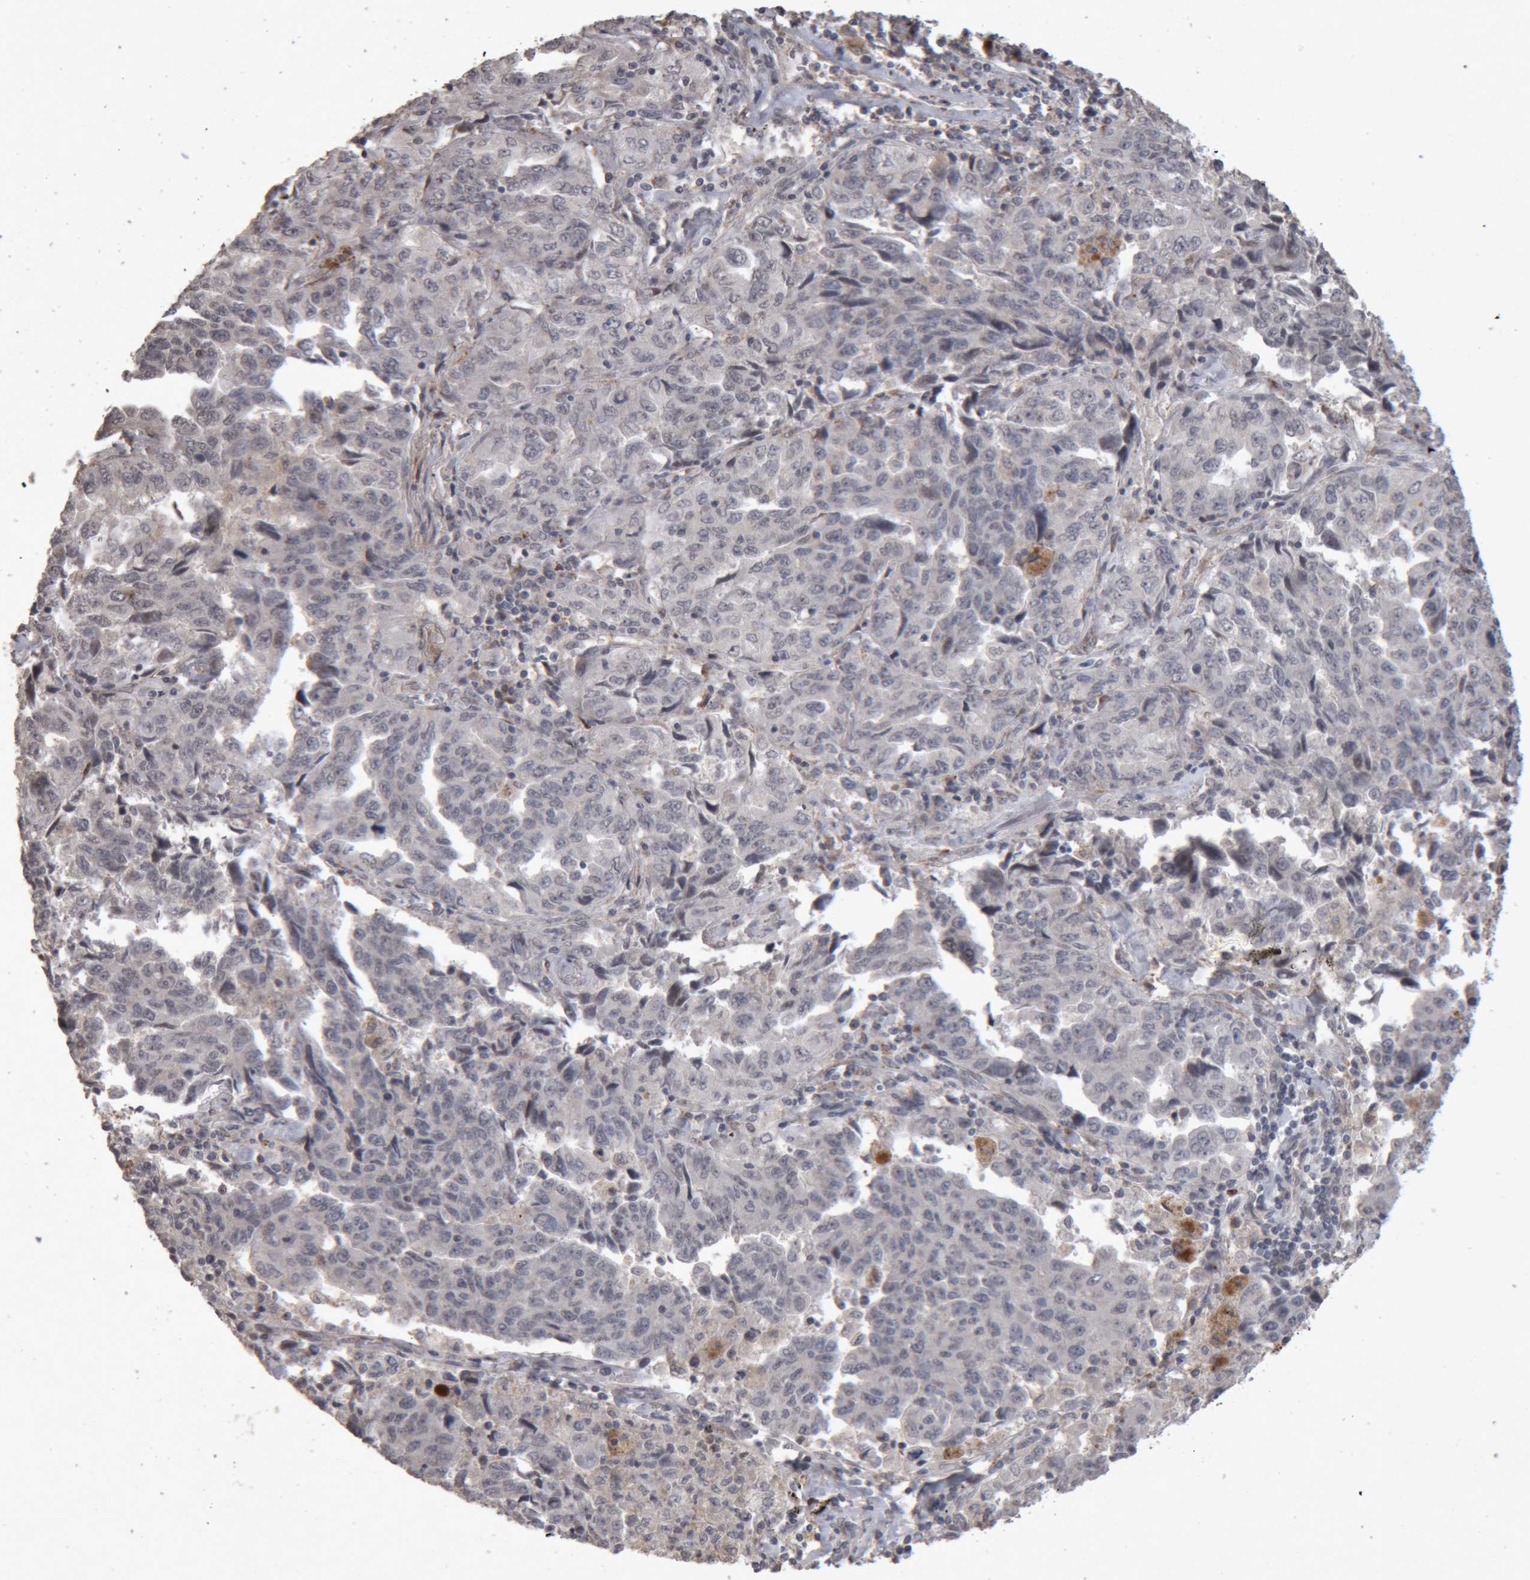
{"staining": {"intensity": "negative", "quantity": "none", "location": "none"}, "tissue": "lung cancer", "cell_type": "Tumor cells", "image_type": "cancer", "snomed": [{"axis": "morphology", "description": "Adenocarcinoma, NOS"}, {"axis": "topography", "description": "Lung"}], "caption": "Tumor cells show no significant protein positivity in lung cancer (adenocarcinoma).", "gene": "MEP1A", "patient": {"sex": "female", "age": 51}}